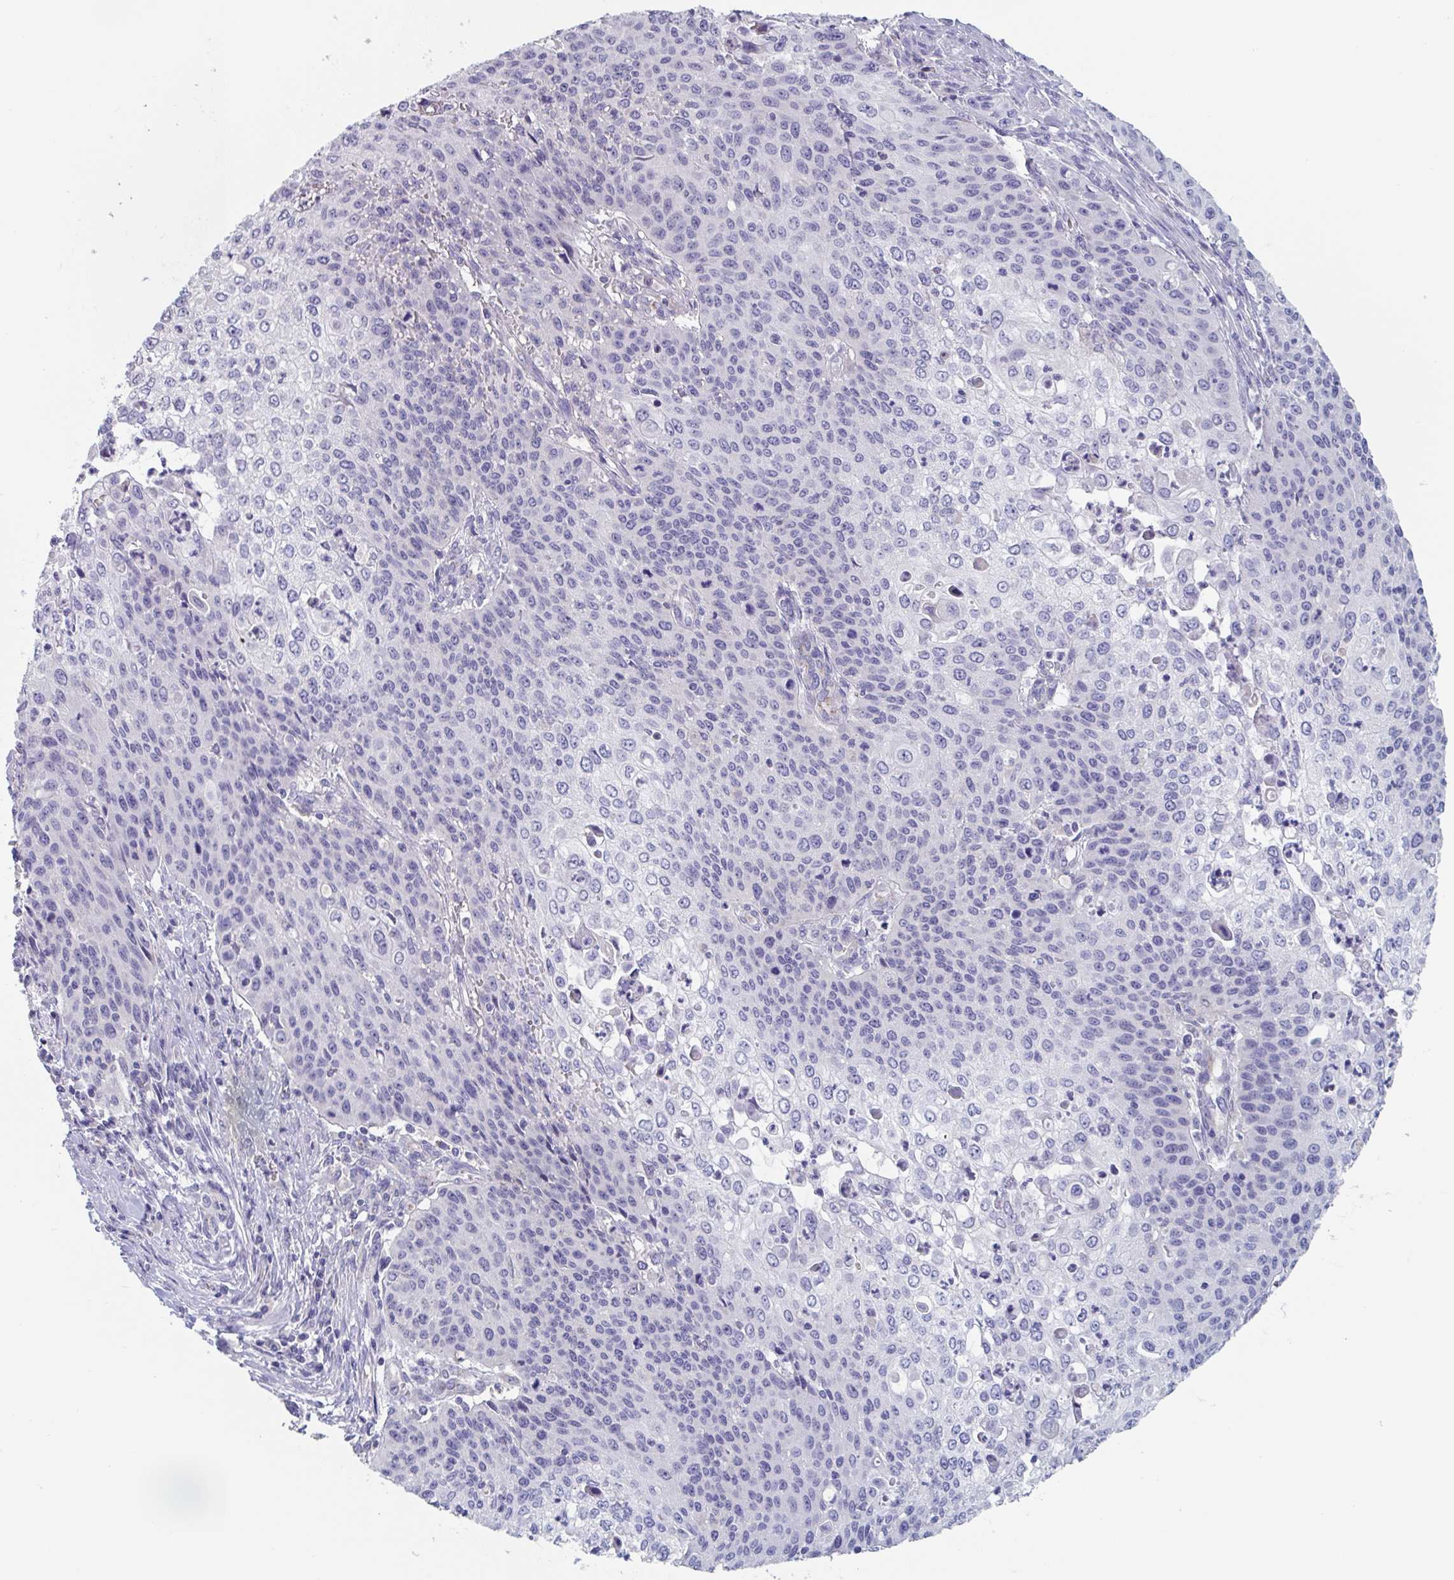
{"staining": {"intensity": "negative", "quantity": "none", "location": "none"}, "tissue": "cervical cancer", "cell_type": "Tumor cells", "image_type": "cancer", "snomed": [{"axis": "morphology", "description": "Squamous cell carcinoma, NOS"}, {"axis": "topography", "description": "Cervix"}], "caption": "DAB (3,3'-diaminobenzidine) immunohistochemical staining of human cervical squamous cell carcinoma displays no significant positivity in tumor cells. (Immunohistochemistry (ihc), brightfield microscopy, high magnification).", "gene": "ABHD16A", "patient": {"sex": "female", "age": 65}}